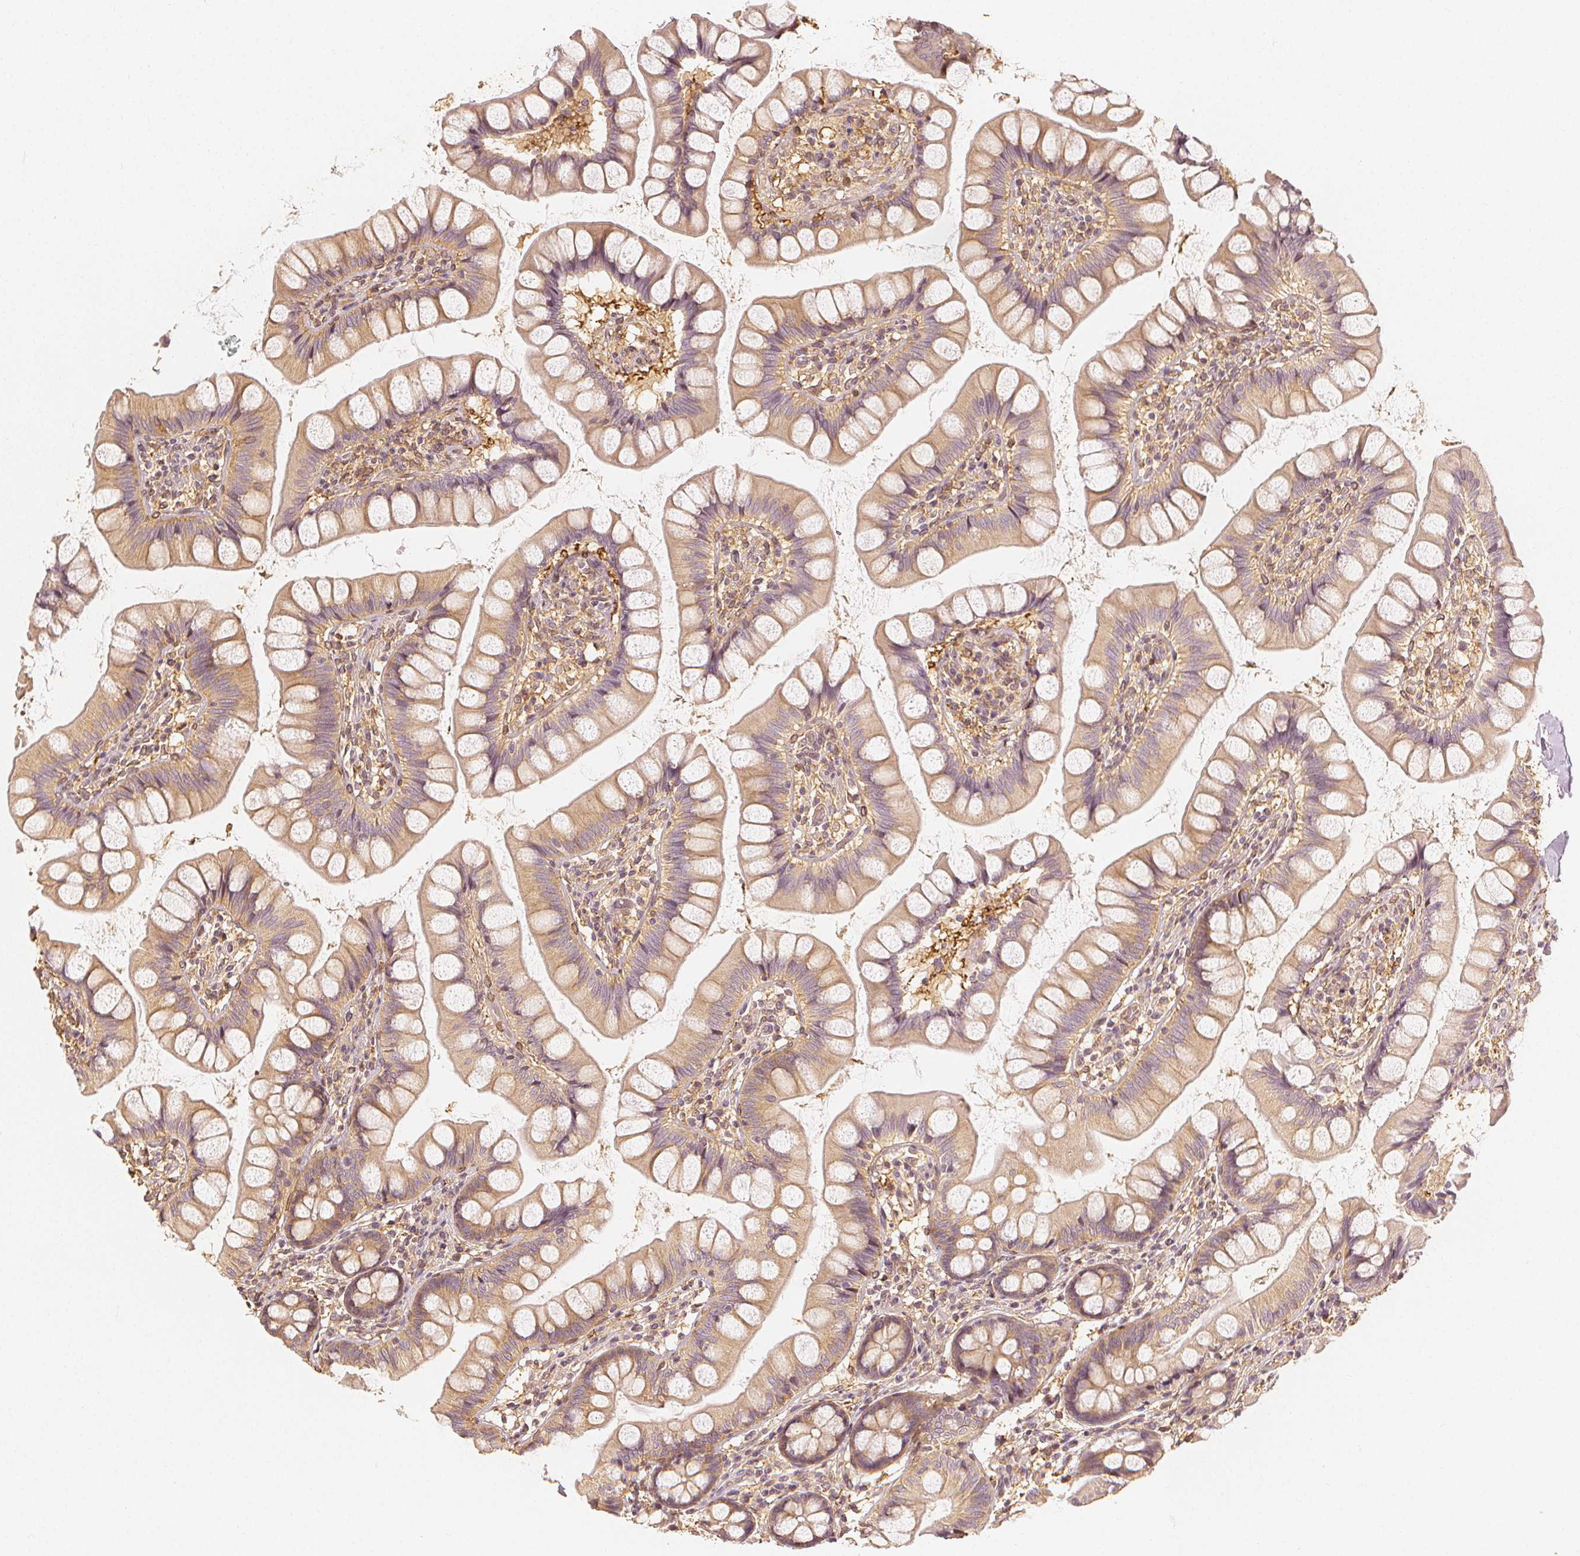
{"staining": {"intensity": "weak", "quantity": ">75%", "location": "cytoplasmic/membranous"}, "tissue": "small intestine", "cell_type": "Glandular cells", "image_type": "normal", "snomed": [{"axis": "morphology", "description": "Normal tissue, NOS"}, {"axis": "topography", "description": "Small intestine"}], "caption": "Immunohistochemistry staining of normal small intestine, which shows low levels of weak cytoplasmic/membranous expression in approximately >75% of glandular cells indicating weak cytoplasmic/membranous protein staining. The staining was performed using DAB (3,3'-diaminobenzidine) (brown) for protein detection and nuclei were counterstained in hematoxylin (blue).", "gene": "ARHGAP26", "patient": {"sex": "male", "age": 70}}